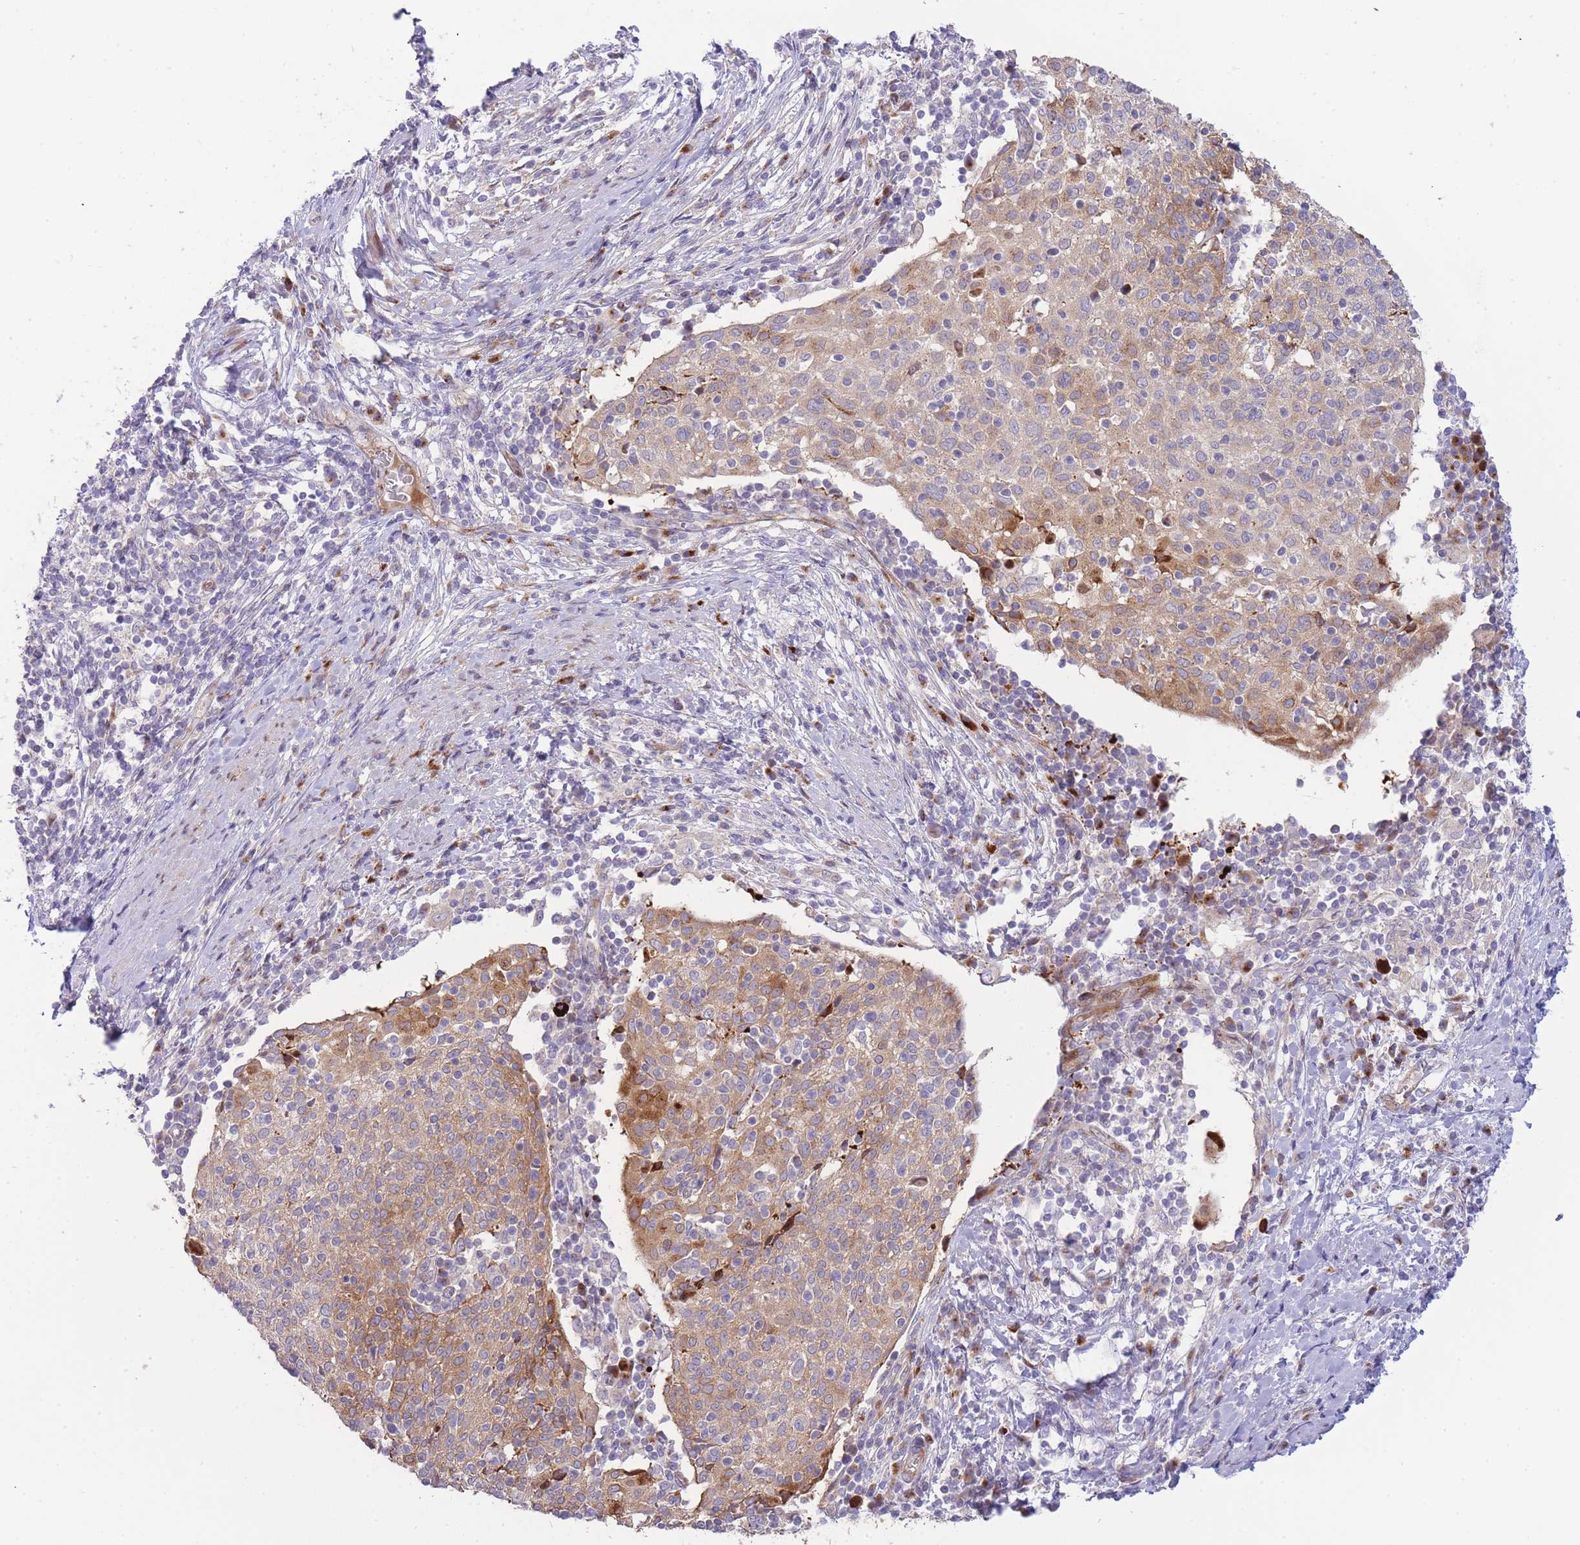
{"staining": {"intensity": "moderate", "quantity": "25%-75%", "location": "cytoplasmic/membranous"}, "tissue": "cervical cancer", "cell_type": "Tumor cells", "image_type": "cancer", "snomed": [{"axis": "morphology", "description": "Squamous cell carcinoma, NOS"}, {"axis": "topography", "description": "Cervix"}], "caption": "Moderate cytoplasmic/membranous staining is identified in approximately 25%-75% of tumor cells in cervical squamous cell carcinoma. (IHC, brightfield microscopy, high magnification).", "gene": "ATP5MC2", "patient": {"sex": "female", "age": 52}}